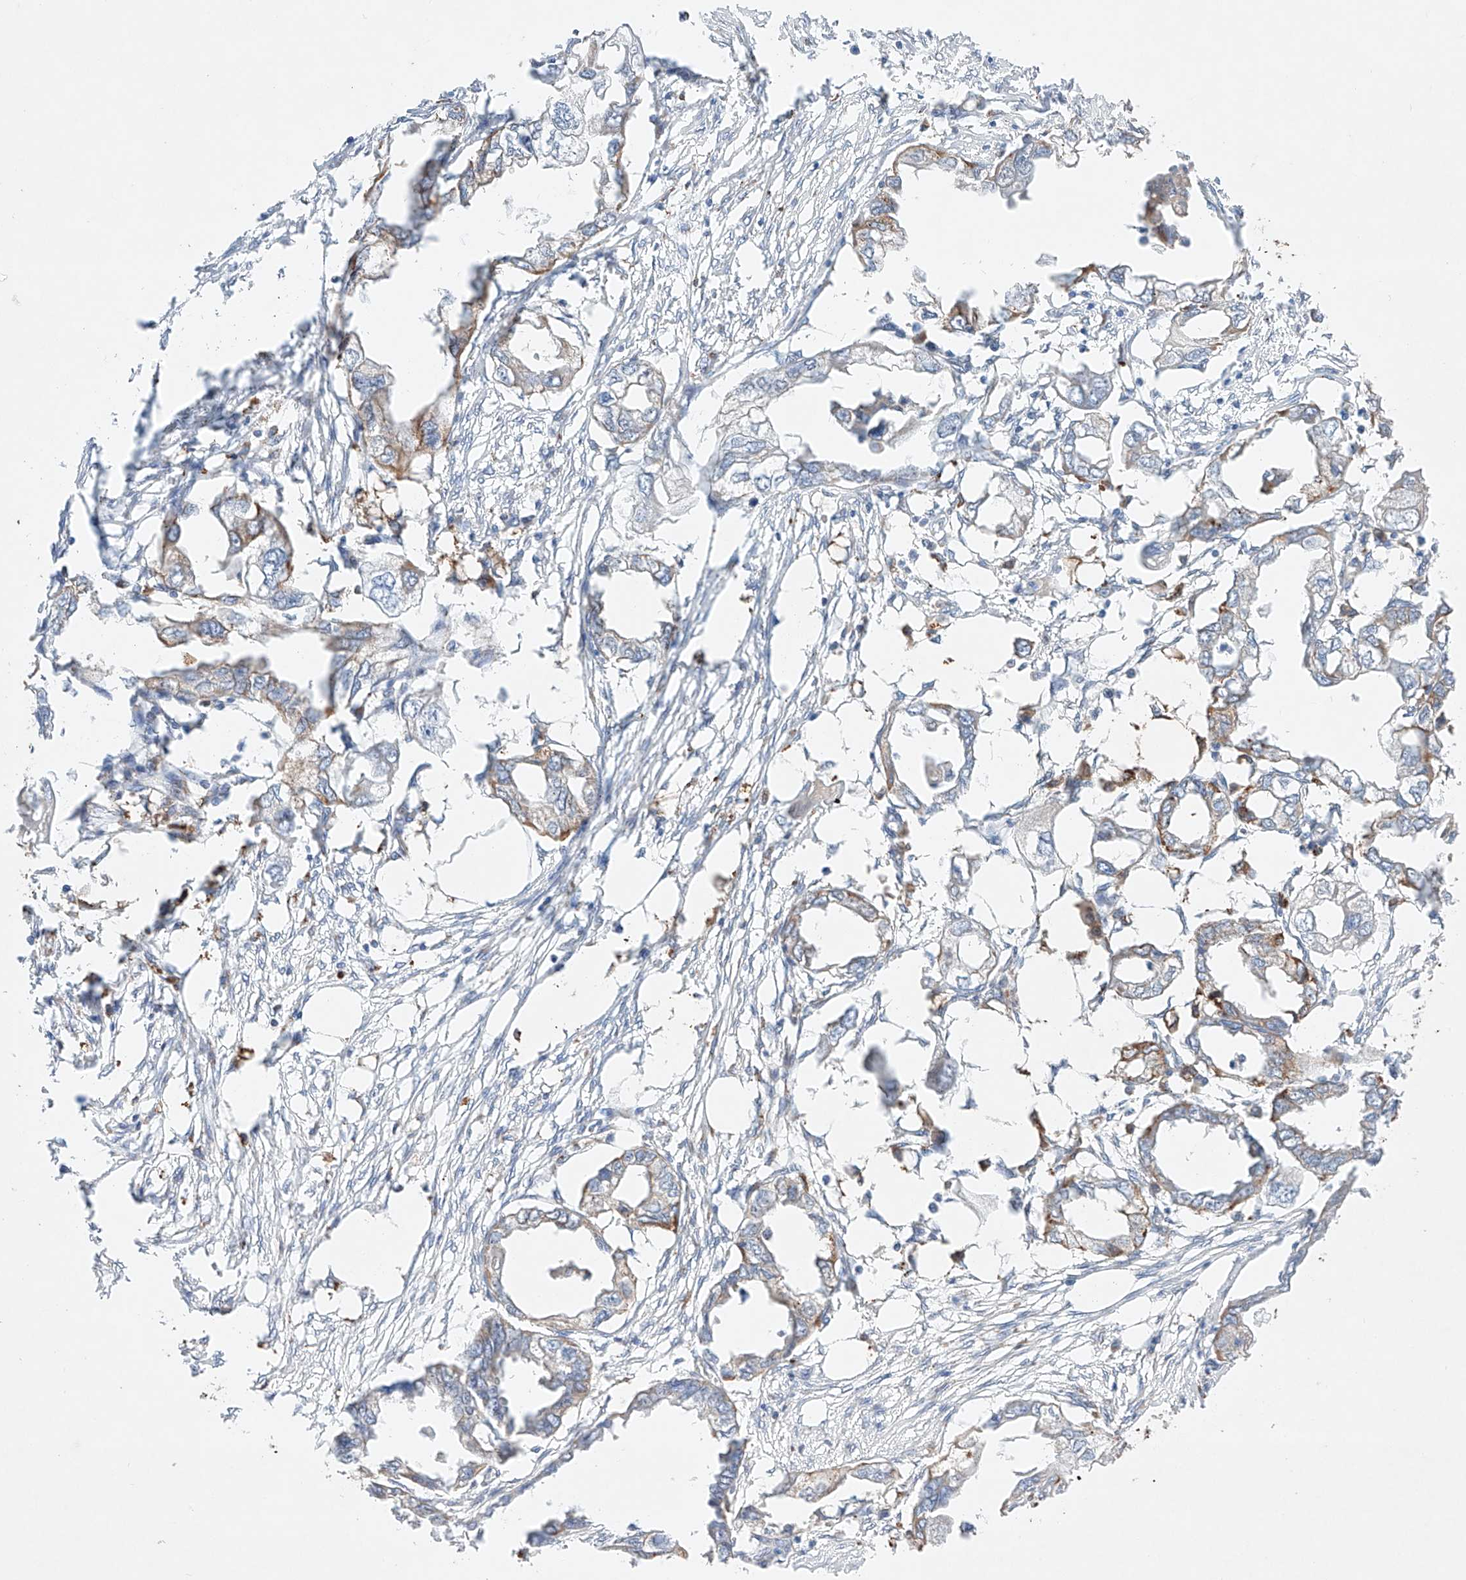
{"staining": {"intensity": "moderate", "quantity": "<25%", "location": "cytoplasmic/membranous"}, "tissue": "endometrial cancer", "cell_type": "Tumor cells", "image_type": "cancer", "snomed": [{"axis": "morphology", "description": "Adenocarcinoma, NOS"}, {"axis": "morphology", "description": "Adenocarcinoma, metastatic, NOS"}, {"axis": "topography", "description": "Adipose tissue"}, {"axis": "topography", "description": "Endometrium"}], "caption": "Immunohistochemistry (IHC) of human endometrial cancer (adenocarcinoma) shows low levels of moderate cytoplasmic/membranous staining in approximately <25% of tumor cells.", "gene": "GCNT1", "patient": {"sex": "female", "age": 67}}